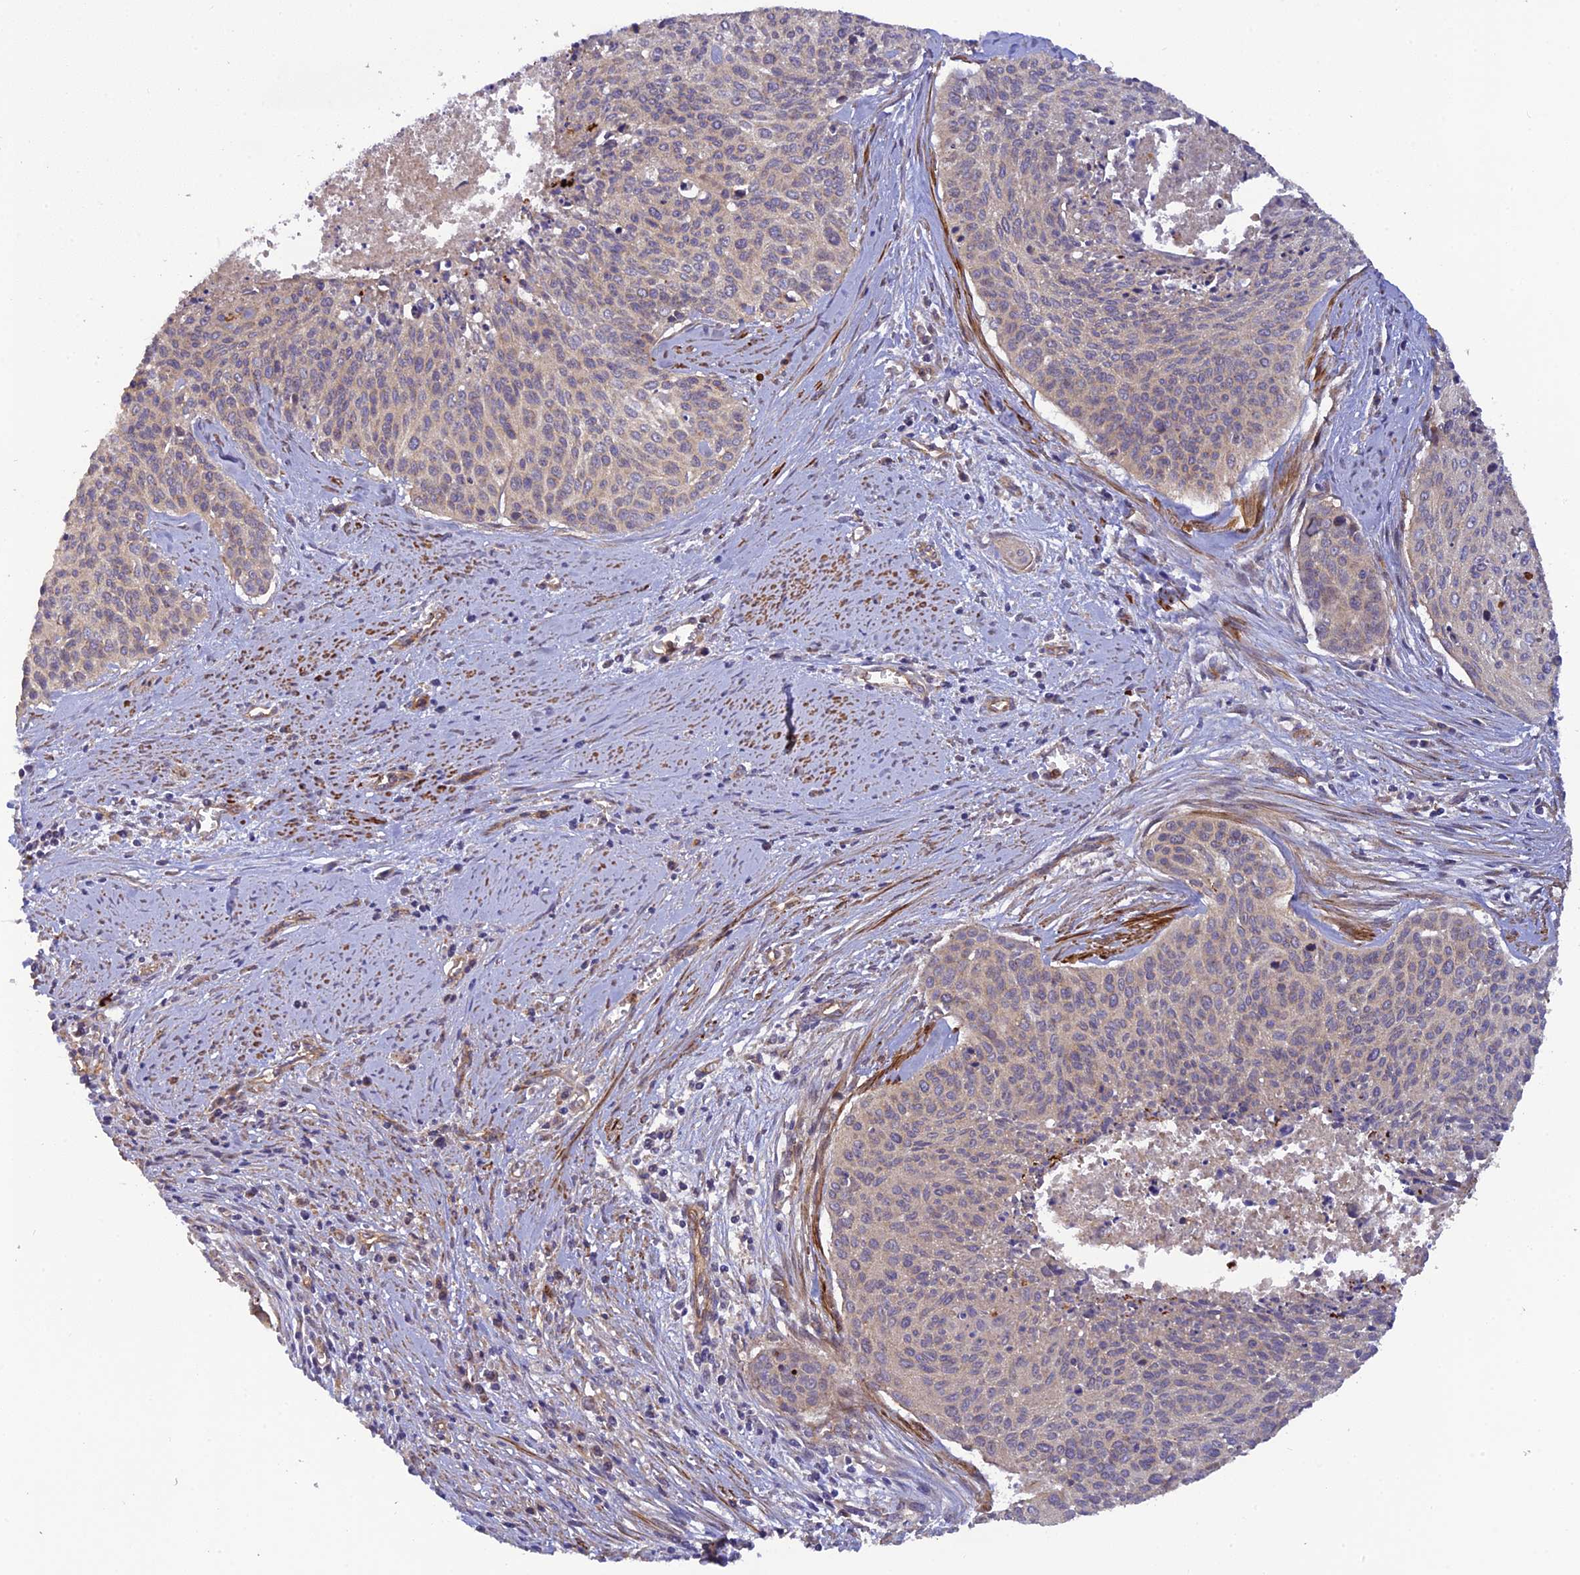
{"staining": {"intensity": "moderate", "quantity": "25%-75%", "location": "cytoplasmic/membranous"}, "tissue": "cervical cancer", "cell_type": "Tumor cells", "image_type": "cancer", "snomed": [{"axis": "morphology", "description": "Squamous cell carcinoma, NOS"}, {"axis": "topography", "description": "Cervix"}], "caption": "A high-resolution histopathology image shows IHC staining of cervical squamous cell carcinoma, which demonstrates moderate cytoplasmic/membranous positivity in approximately 25%-75% of tumor cells.", "gene": "ADAMTS15", "patient": {"sex": "female", "age": 55}}